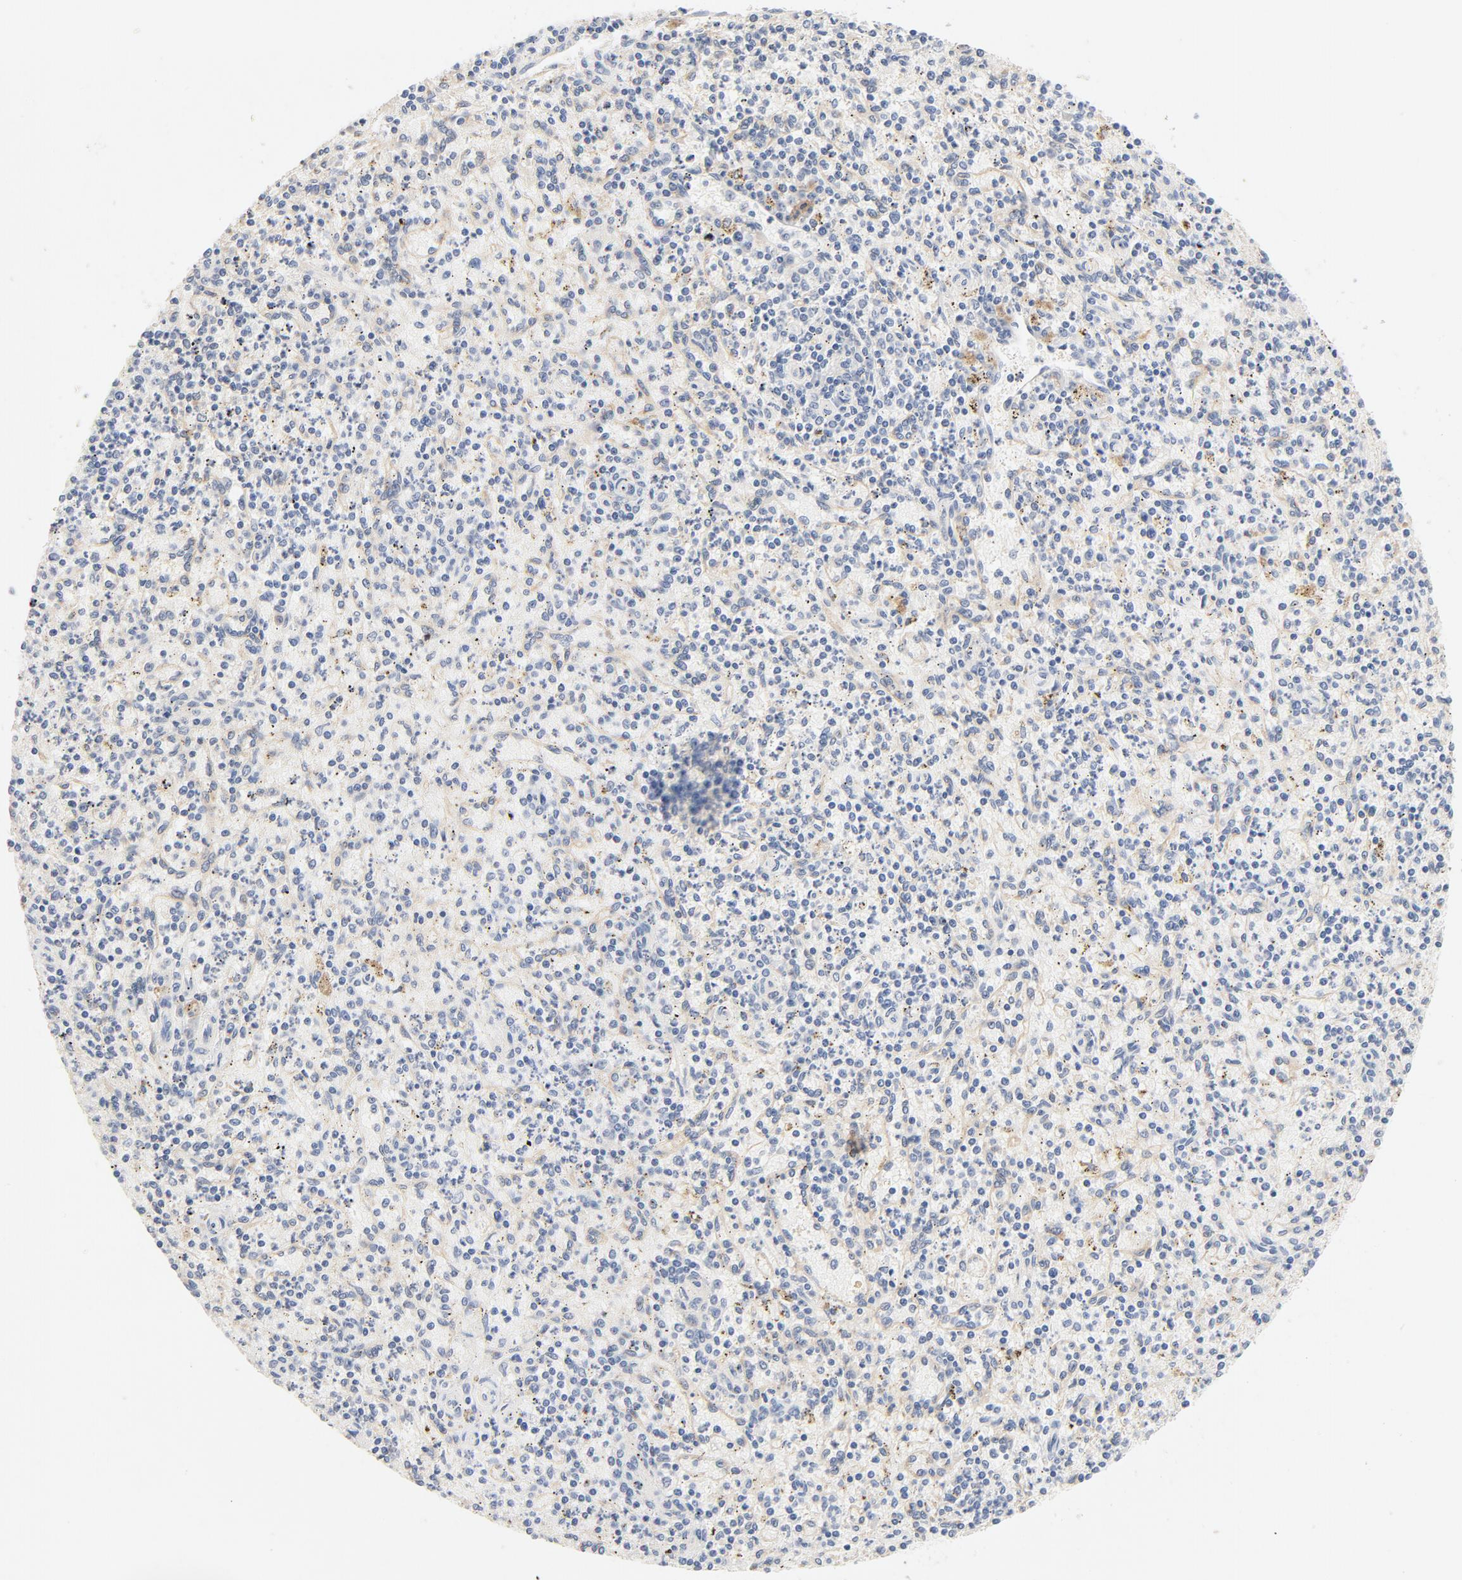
{"staining": {"intensity": "moderate", "quantity": ">75%", "location": "cytoplasmic/membranous"}, "tissue": "spleen", "cell_type": "Cells in red pulp", "image_type": "normal", "snomed": [{"axis": "morphology", "description": "Normal tissue, NOS"}, {"axis": "topography", "description": "Spleen"}], "caption": "A photomicrograph of spleen stained for a protein shows moderate cytoplasmic/membranous brown staining in cells in red pulp.", "gene": "STAT1", "patient": {"sex": "male", "age": 72}}